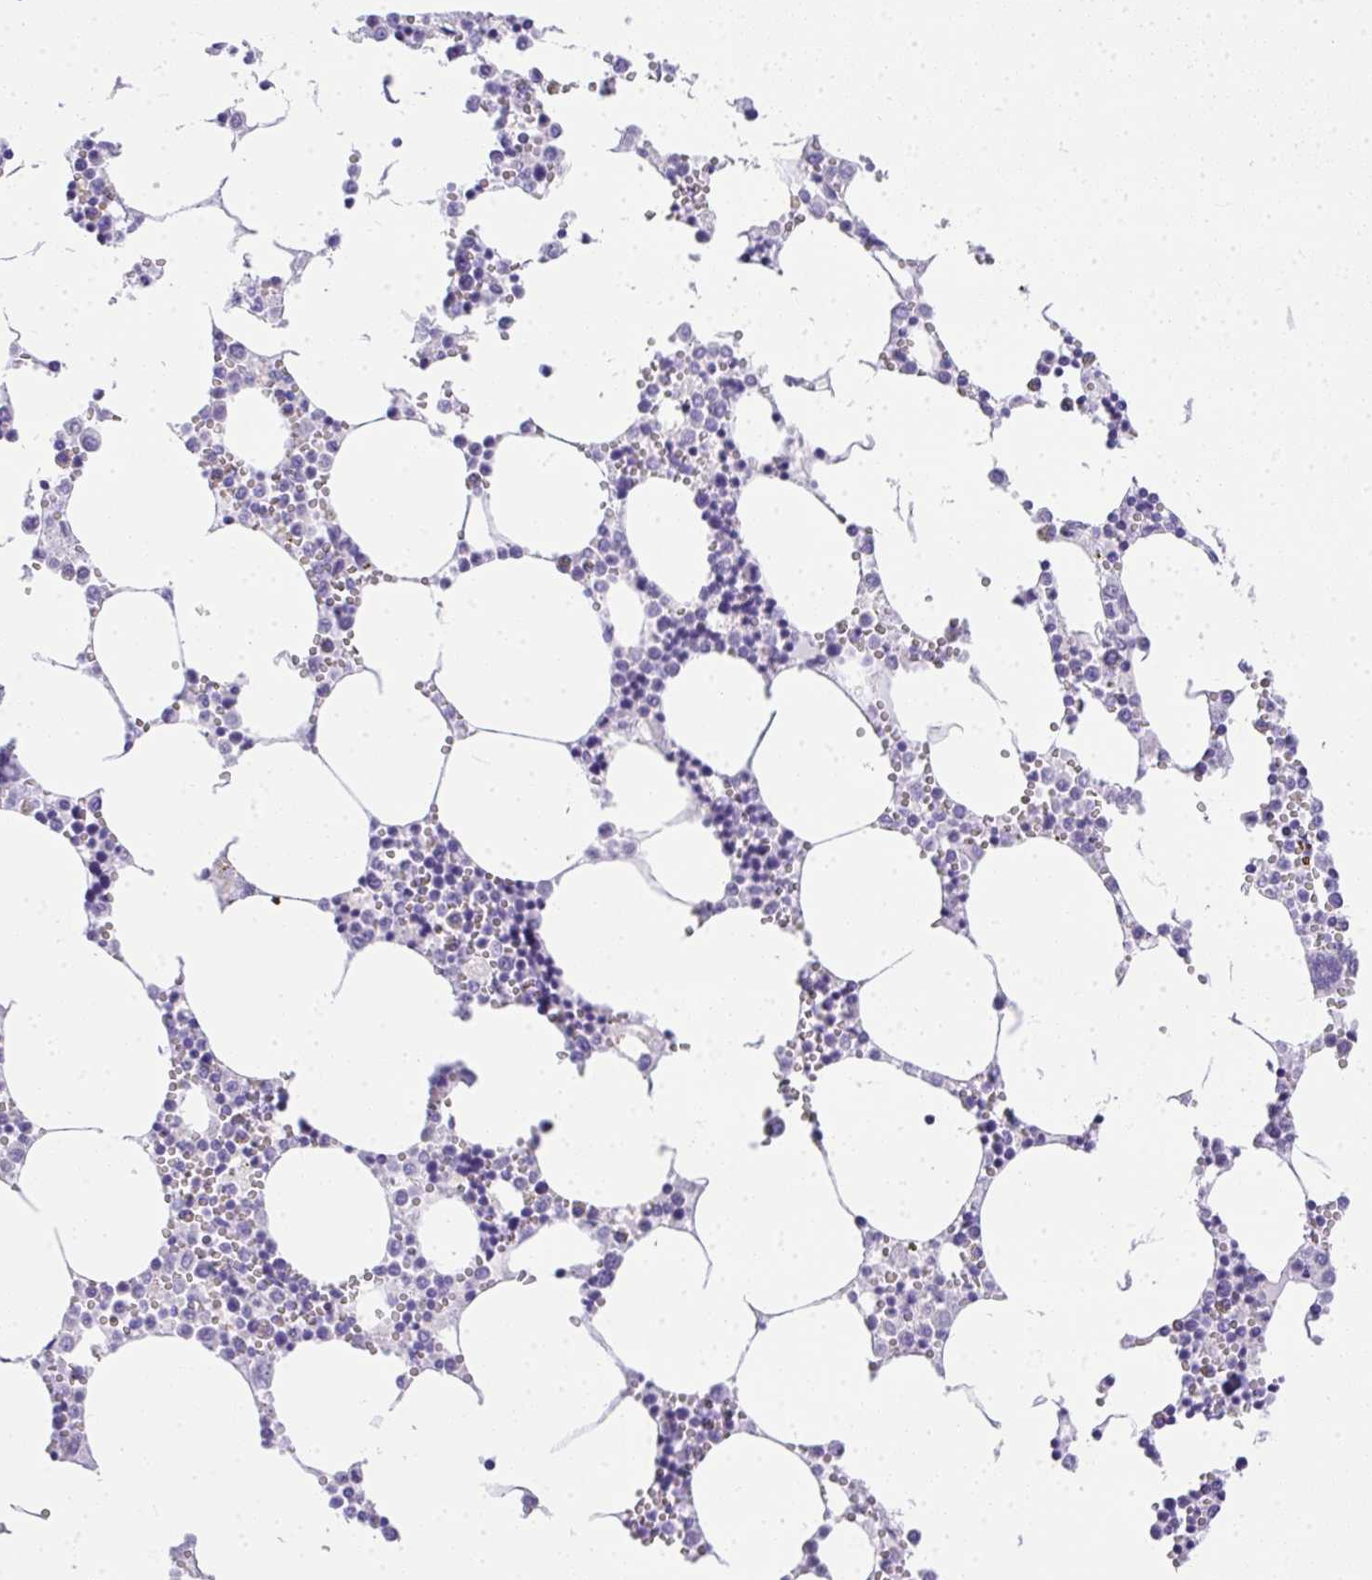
{"staining": {"intensity": "negative", "quantity": "none", "location": "none"}, "tissue": "bone marrow", "cell_type": "Hematopoietic cells", "image_type": "normal", "snomed": [{"axis": "morphology", "description": "Normal tissue, NOS"}, {"axis": "topography", "description": "Bone marrow"}], "caption": "IHC image of benign human bone marrow stained for a protein (brown), which exhibits no staining in hematopoietic cells.", "gene": "AVIL", "patient": {"sex": "male", "age": 54}}